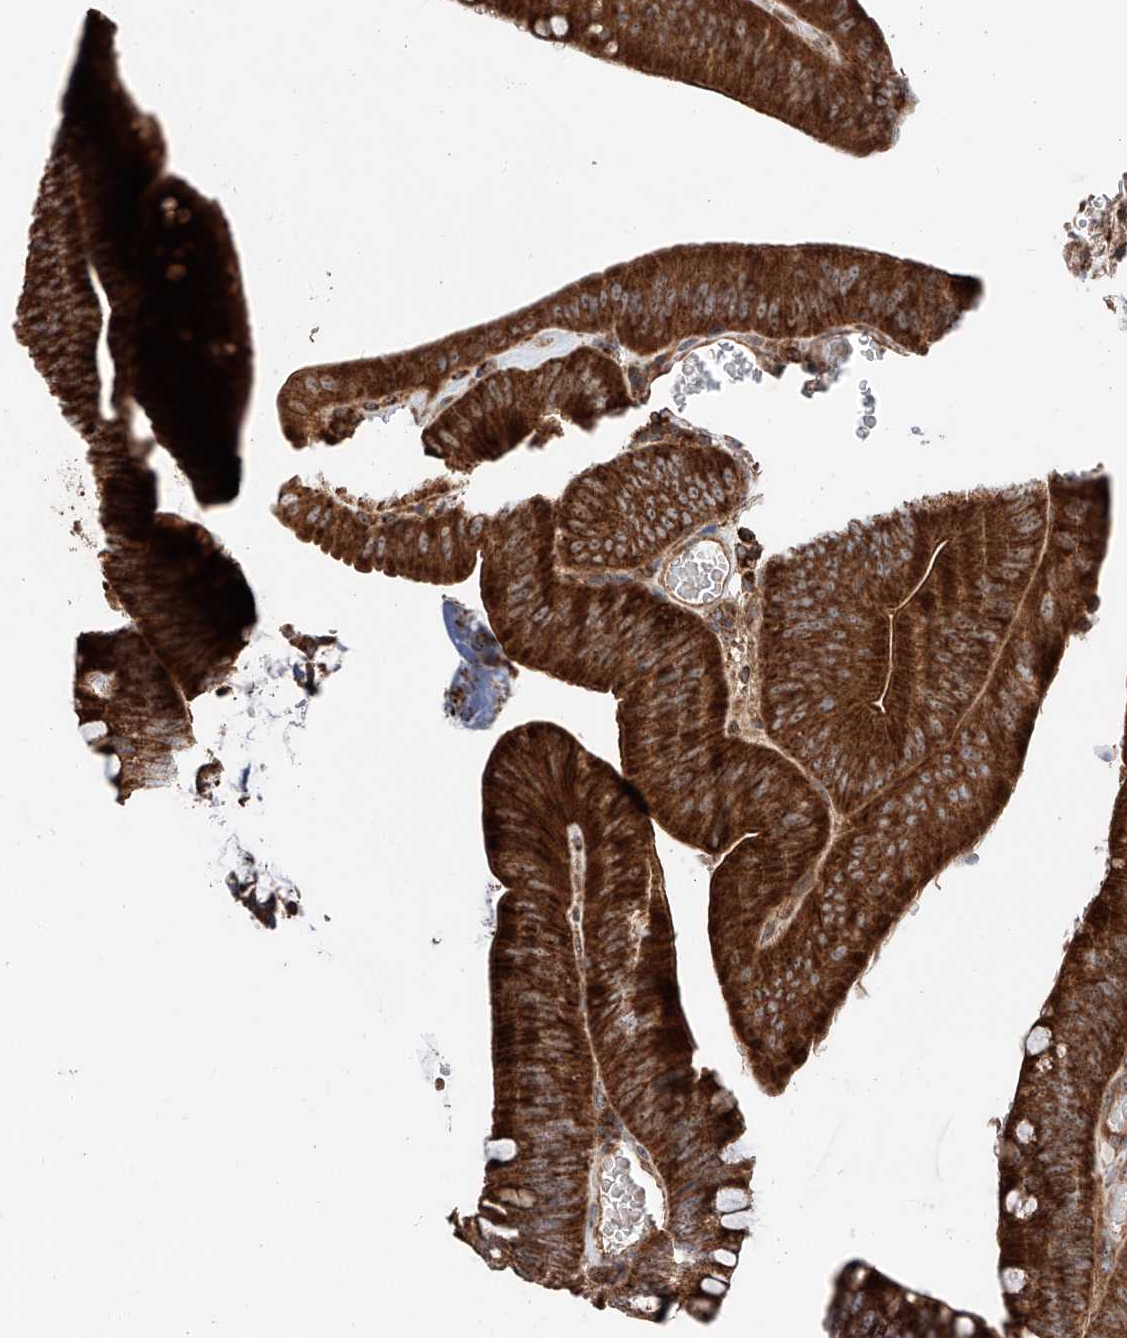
{"staining": {"intensity": "strong", "quantity": ">75%", "location": "cytoplasmic/membranous"}, "tissue": "colorectal cancer", "cell_type": "Tumor cells", "image_type": "cancer", "snomed": [{"axis": "morphology", "description": "Normal tissue, NOS"}, {"axis": "topography", "description": "Colon"}], "caption": "A photomicrograph of colorectal cancer stained for a protein reveals strong cytoplasmic/membranous brown staining in tumor cells.", "gene": "PISD", "patient": {"sex": "female", "age": 82}}